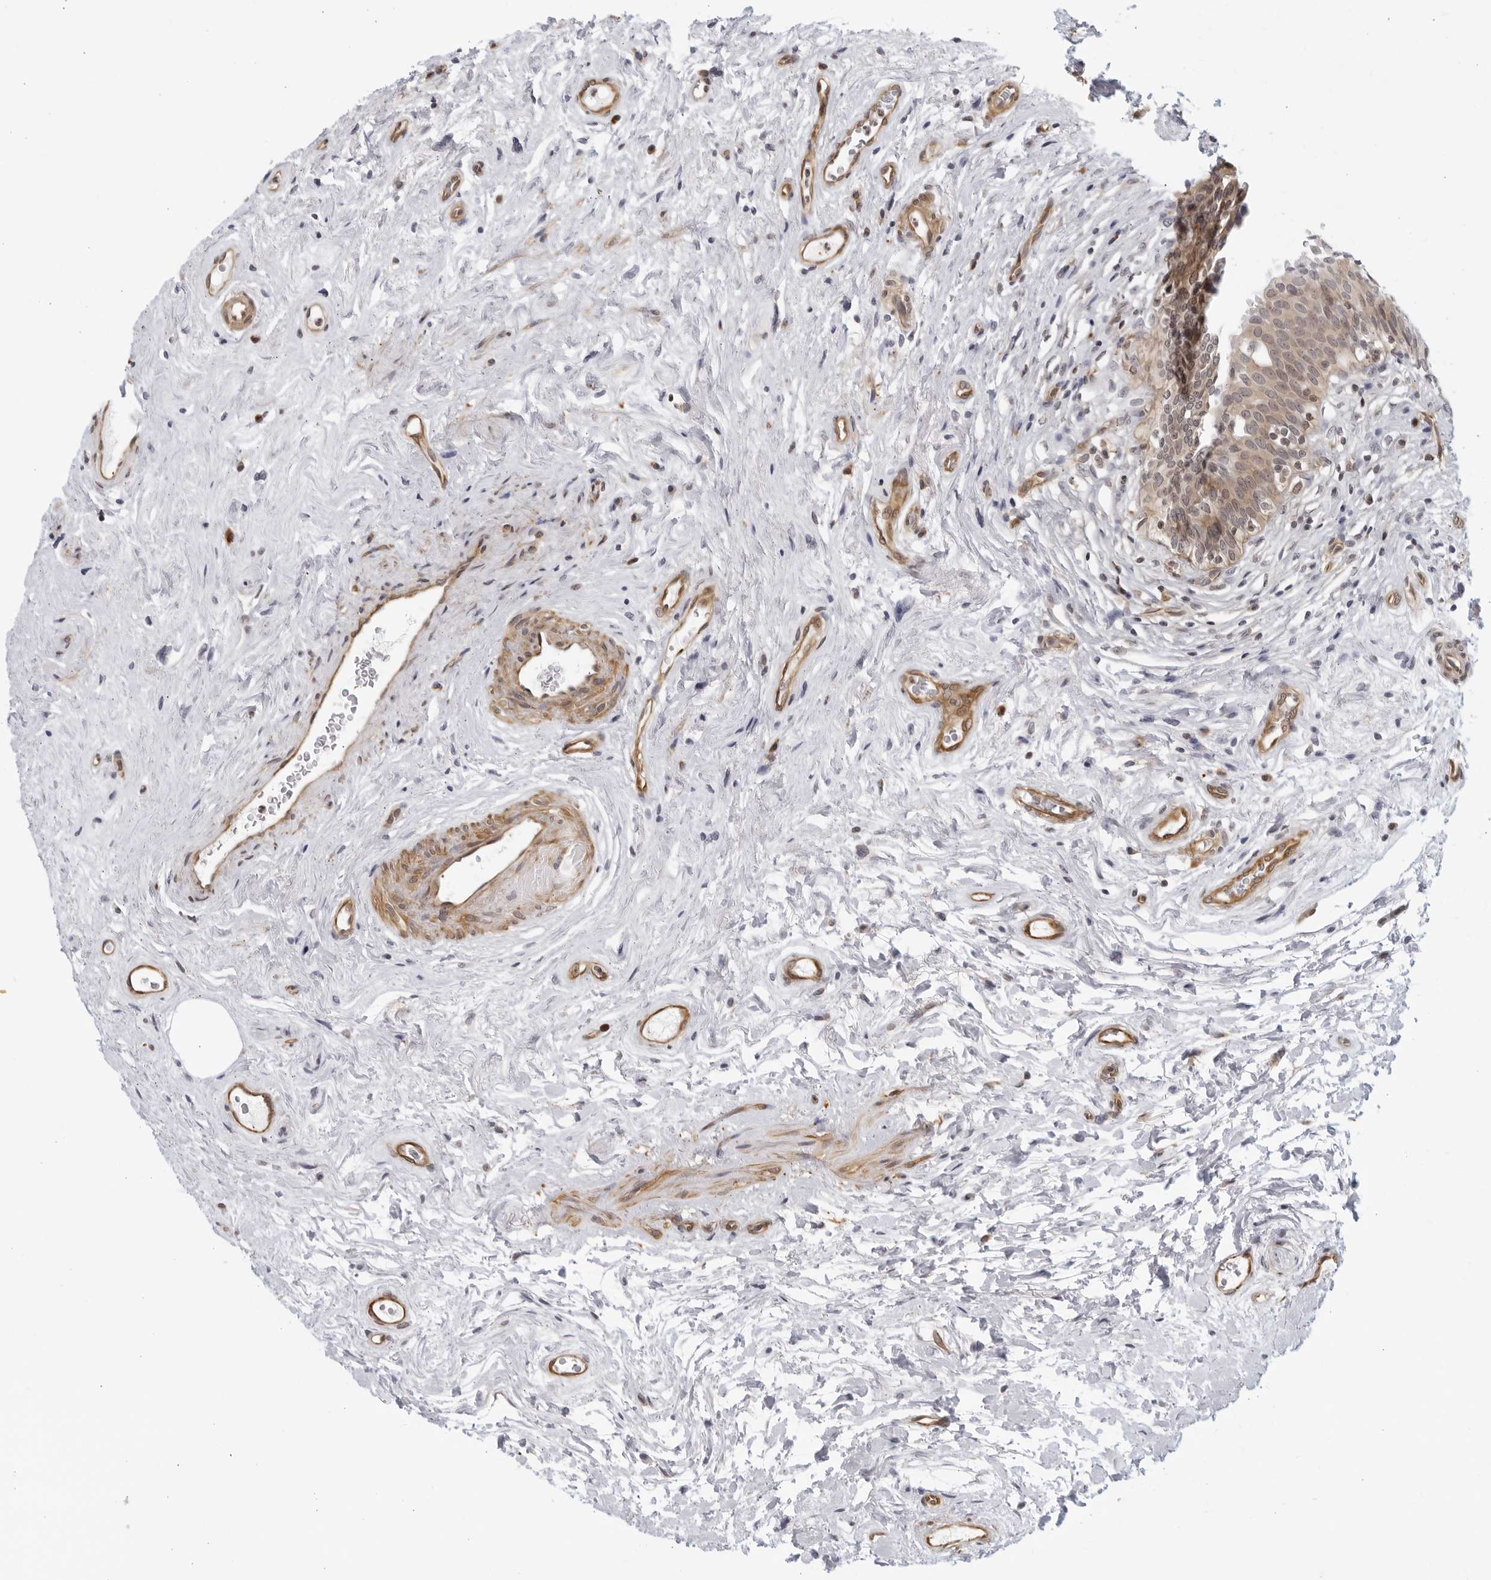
{"staining": {"intensity": "weak", "quantity": "25%-75%", "location": "cytoplasmic/membranous"}, "tissue": "urinary bladder", "cell_type": "Urothelial cells", "image_type": "normal", "snomed": [{"axis": "morphology", "description": "Normal tissue, NOS"}, {"axis": "topography", "description": "Urinary bladder"}], "caption": "IHC histopathology image of unremarkable urinary bladder: urinary bladder stained using immunohistochemistry (IHC) shows low levels of weak protein expression localized specifically in the cytoplasmic/membranous of urothelial cells, appearing as a cytoplasmic/membranous brown color.", "gene": "SERTAD4", "patient": {"sex": "male", "age": 83}}